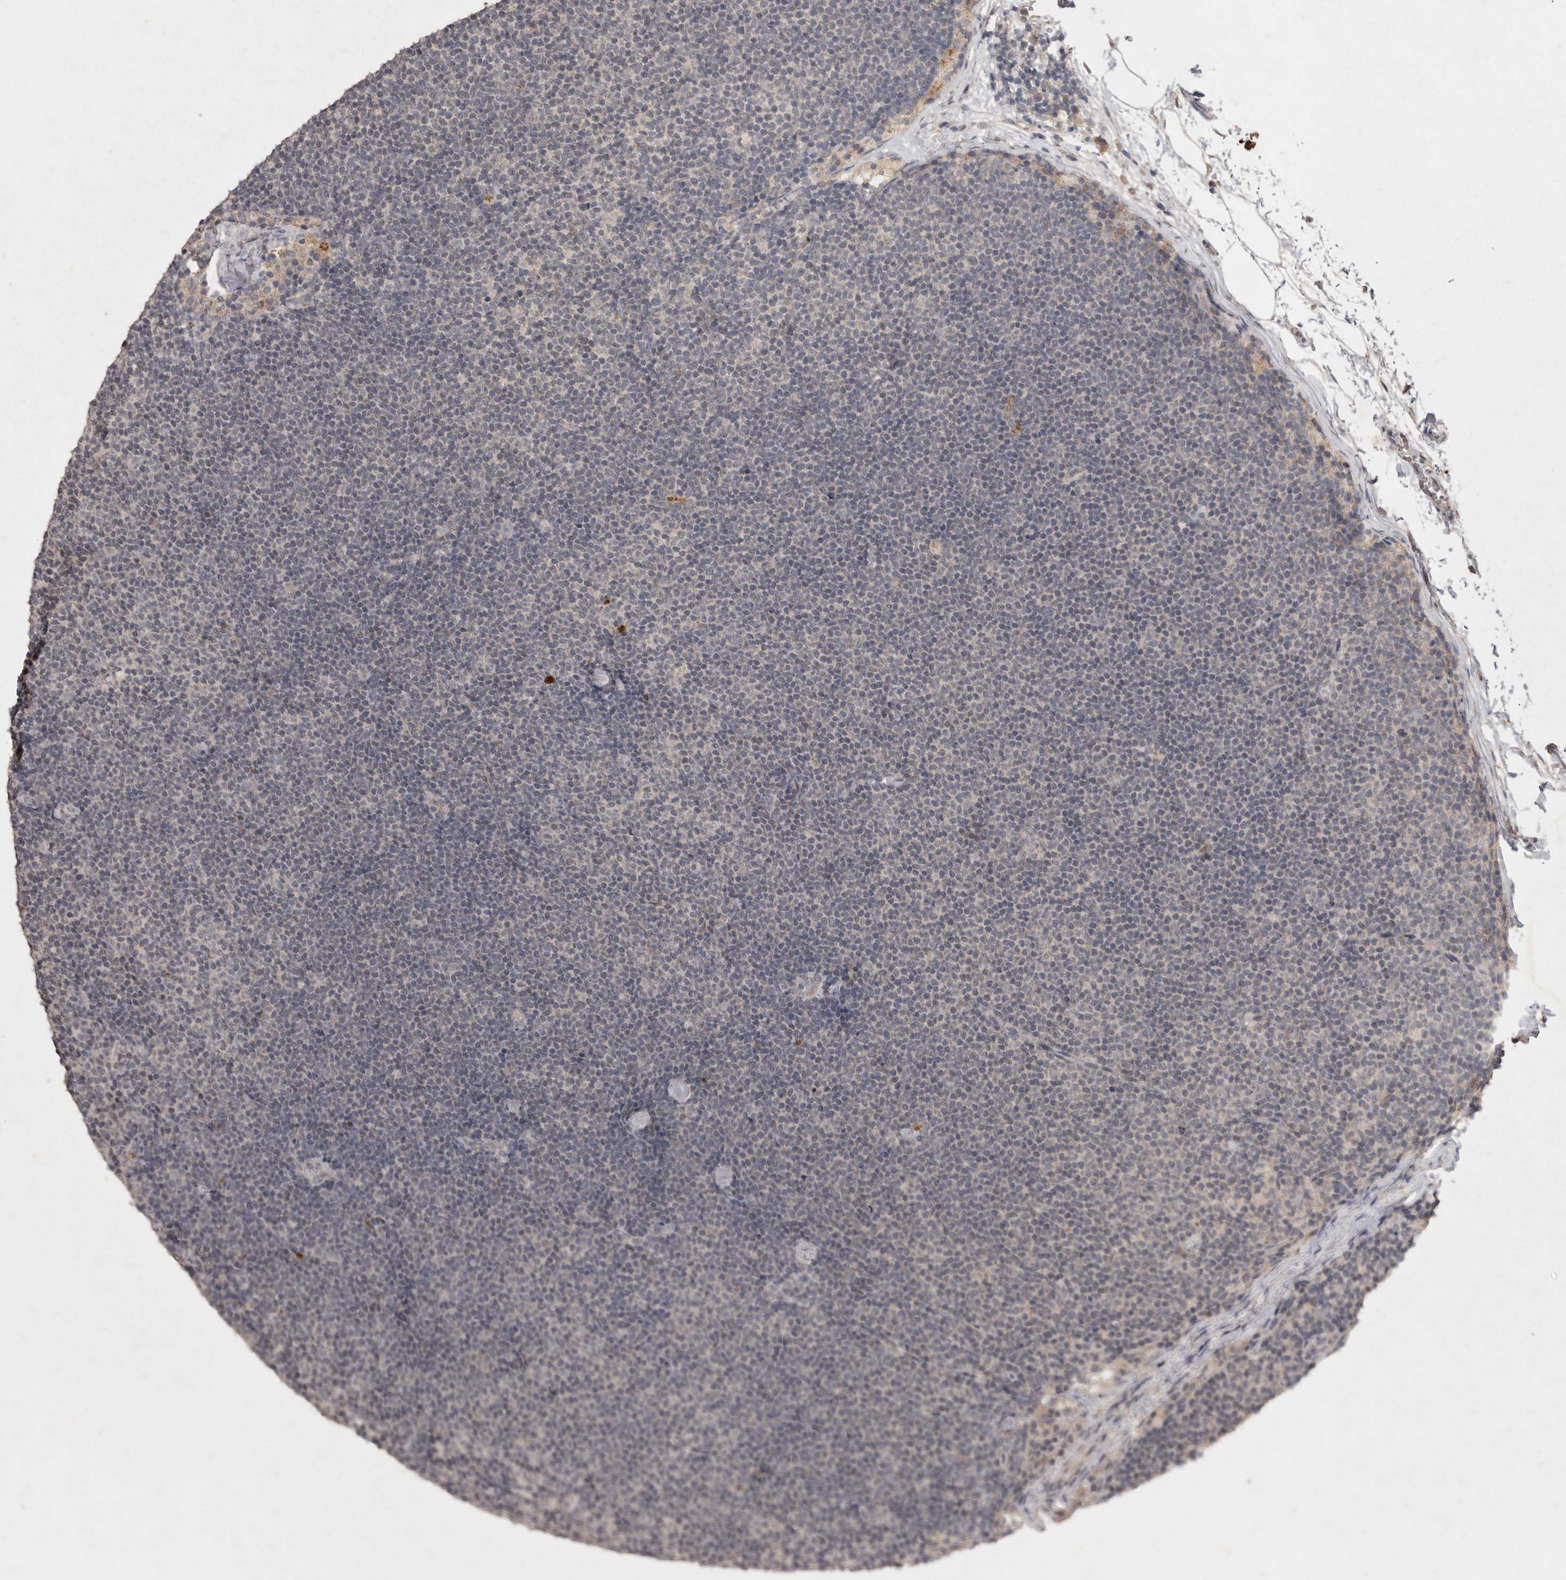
{"staining": {"intensity": "negative", "quantity": "none", "location": "none"}, "tissue": "lymphoma", "cell_type": "Tumor cells", "image_type": "cancer", "snomed": [{"axis": "morphology", "description": "Malignant lymphoma, non-Hodgkin's type, Low grade"}, {"axis": "topography", "description": "Lymph node"}], "caption": "DAB (3,3'-diaminobenzidine) immunohistochemical staining of human lymphoma exhibits no significant positivity in tumor cells. (Stains: DAB (3,3'-diaminobenzidine) IHC with hematoxylin counter stain, Microscopy: brightfield microscopy at high magnification).", "gene": "APLNR", "patient": {"sex": "female", "age": 53}}